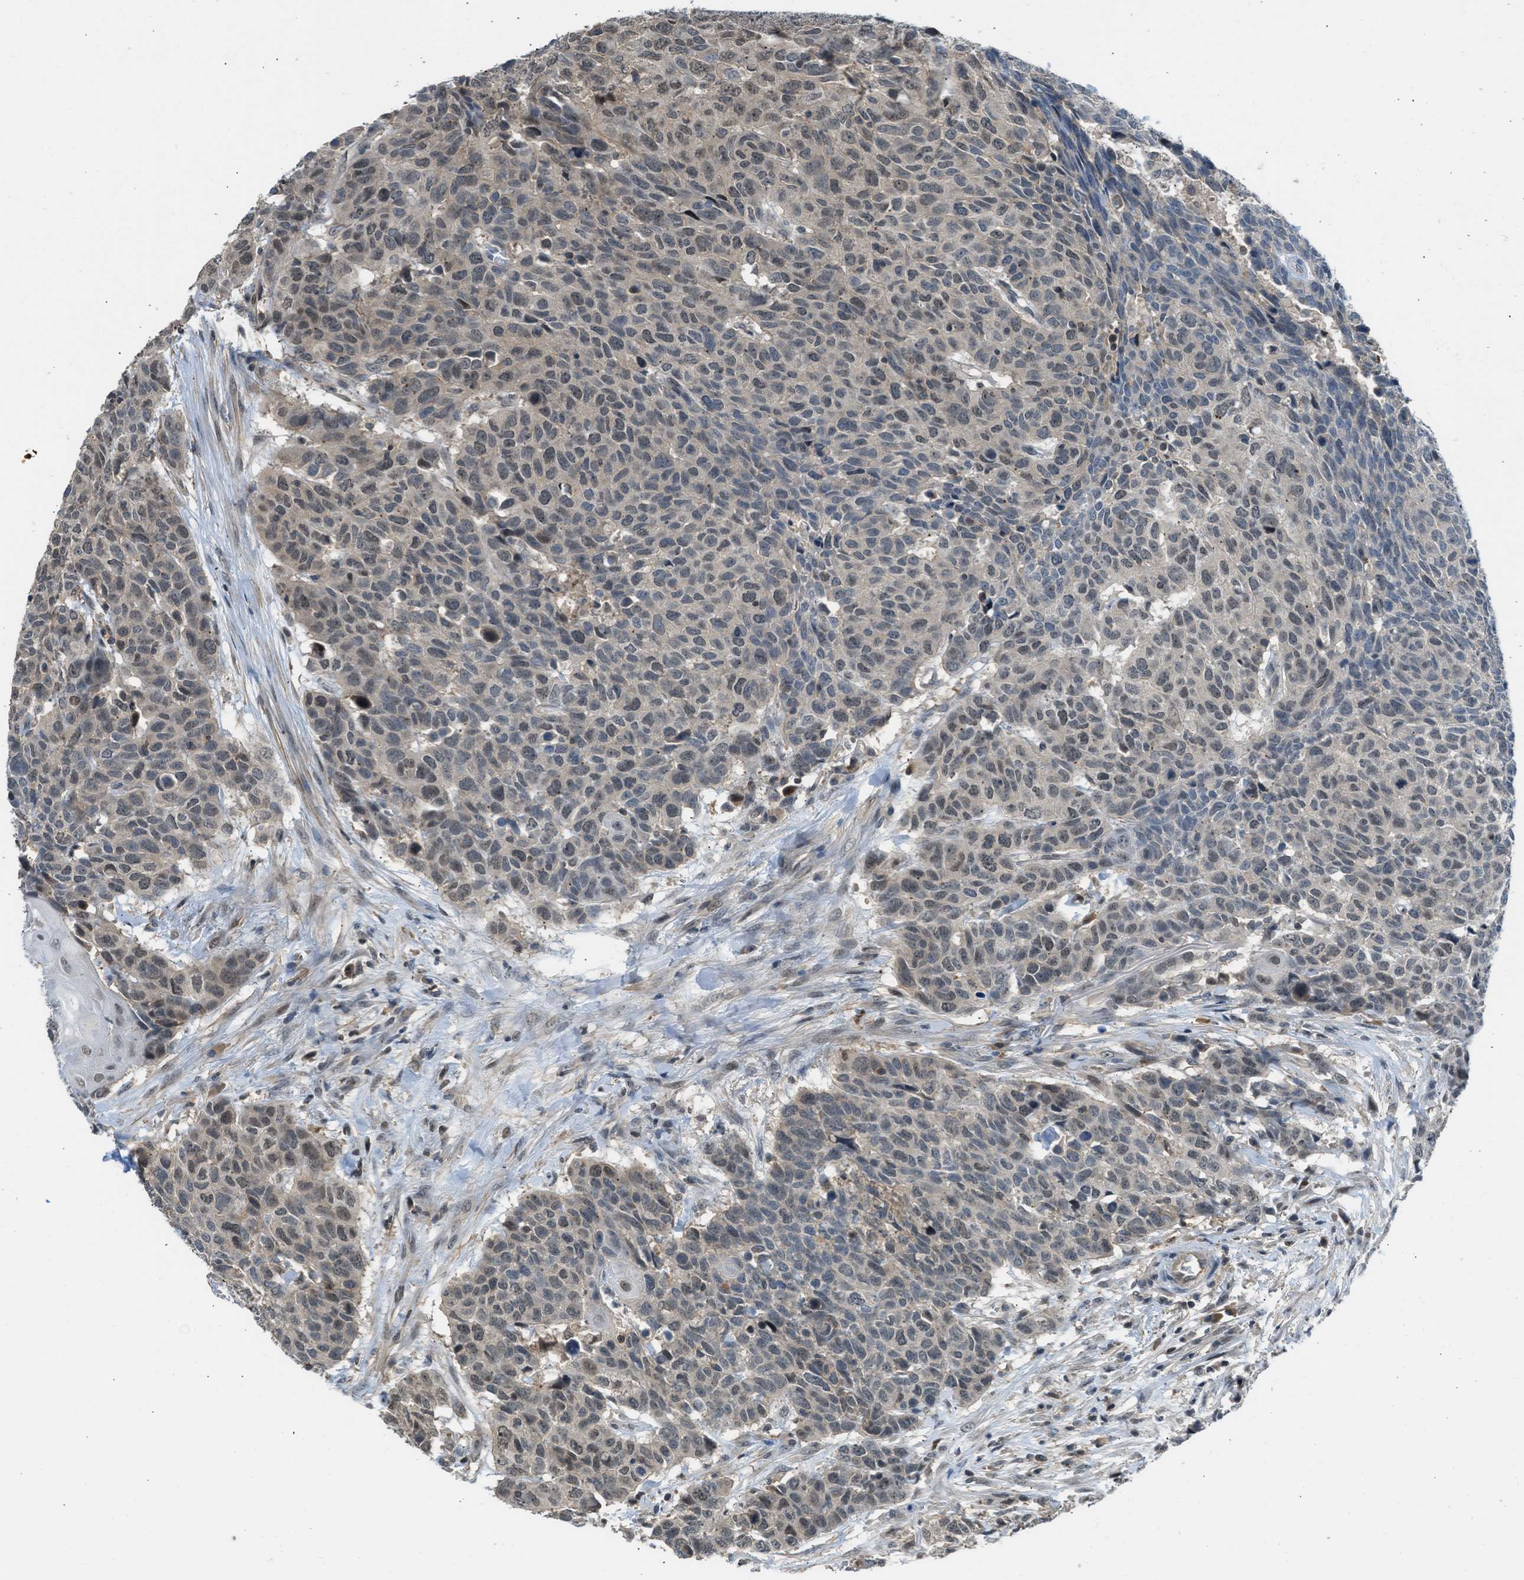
{"staining": {"intensity": "weak", "quantity": "25%-75%", "location": "cytoplasmic/membranous,nuclear"}, "tissue": "head and neck cancer", "cell_type": "Tumor cells", "image_type": "cancer", "snomed": [{"axis": "morphology", "description": "Squamous cell carcinoma, NOS"}, {"axis": "topography", "description": "Head-Neck"}], "caption": "Head and neck cancer (squamous cell carcinoma) tissue reveals weak cytoplasmic/membranous and nuclear positivity in about 25%-75% of tumor cells", "gene": "TTBK2", "patient": {"sex": "male", "age": 66}}